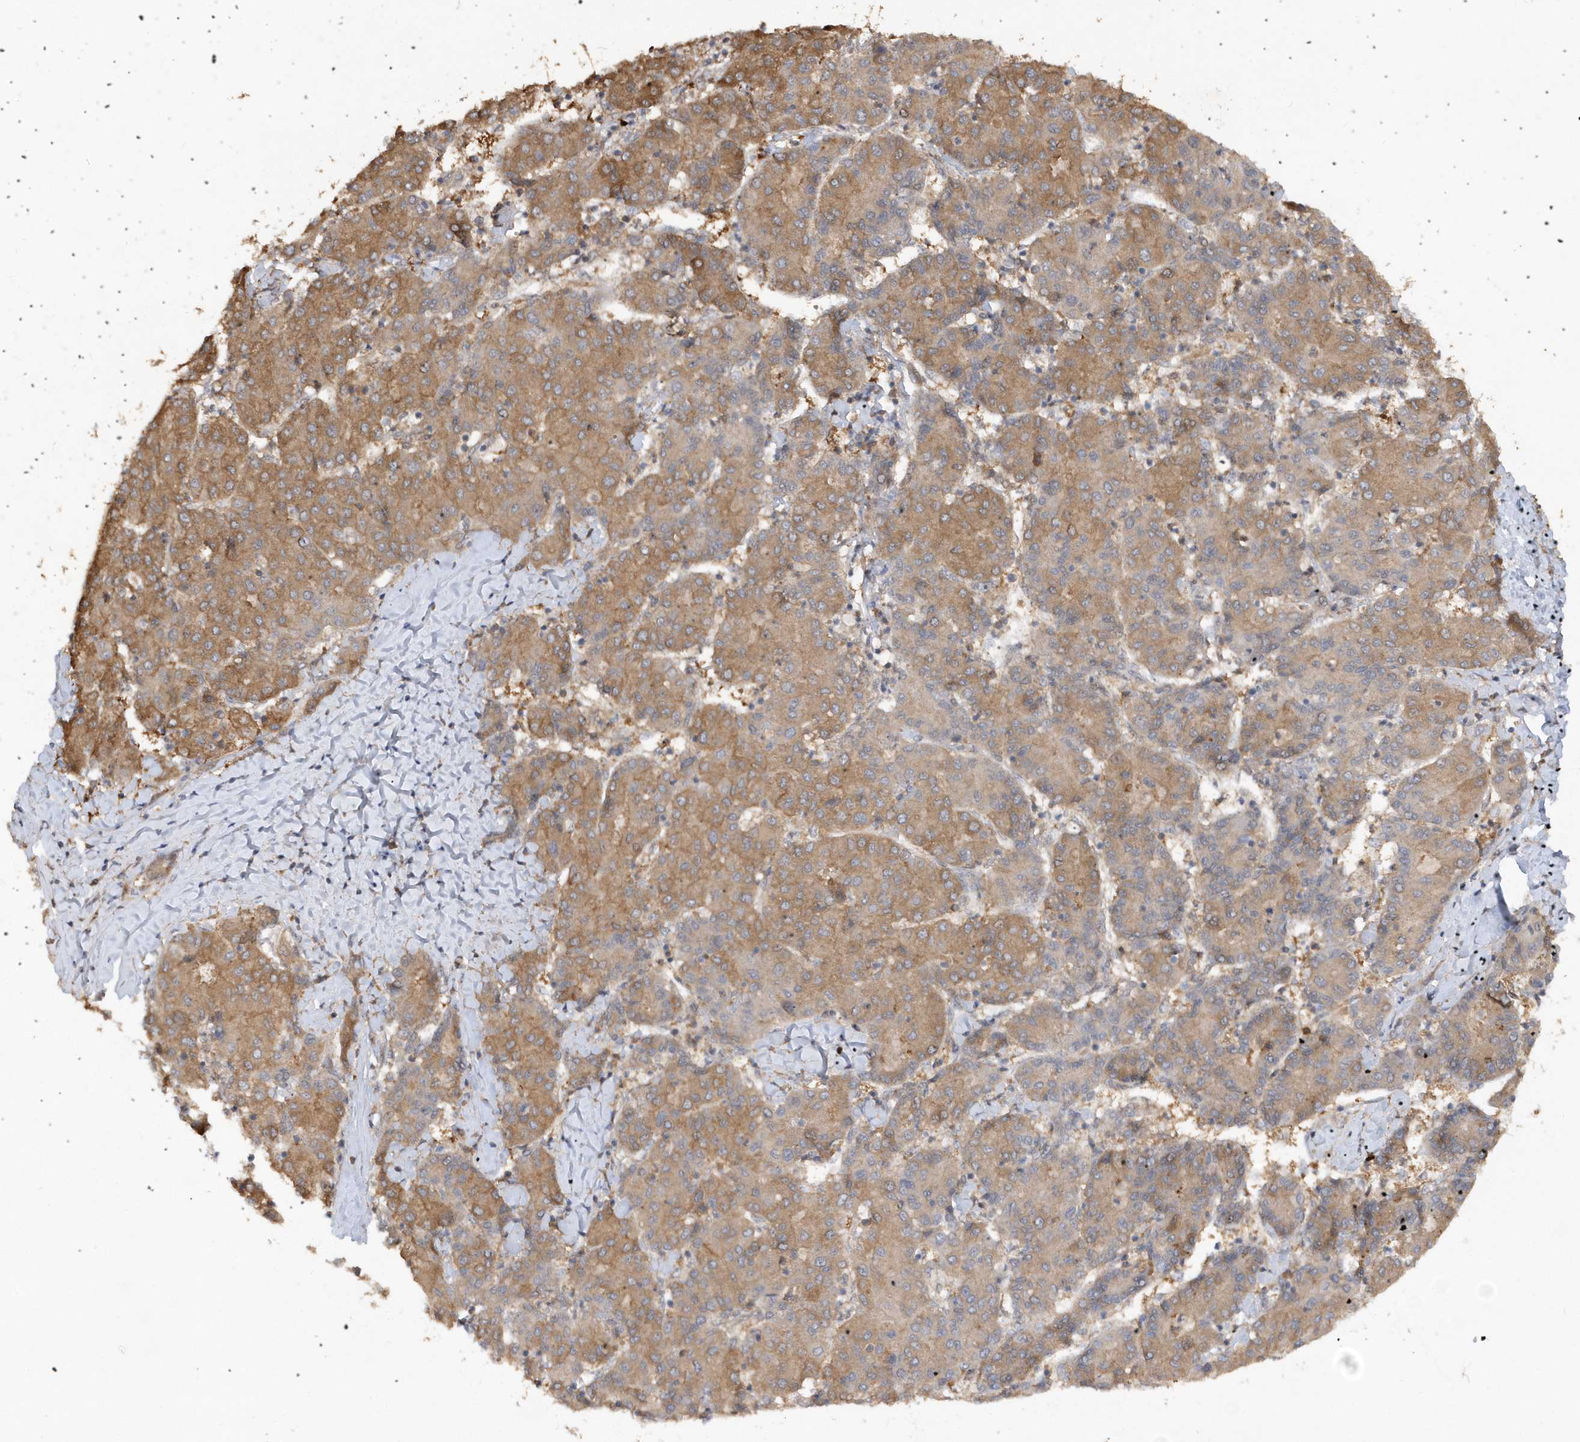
{"staining": {"intensity": "moderate", "quantity": ">75%", "location": "cytoplasmic/membranous"}, "tissue": "liver cancer", "cell_type": "Tumor cells", "image_type": "cancer", "snomed": [{"axis": "morphology", "description": "Carcinoma, Hepatocellular, NOS"}, {"axis": "topography", "description": "Liver"}], "caption": "Human liver cancer stained for a protein (brown) reveals moderate cytoplasmic/membranous positive expression in approximately >75% of tumor cells.", "gene": "RPE", "patient": {"sex": "male", "age": 65}}